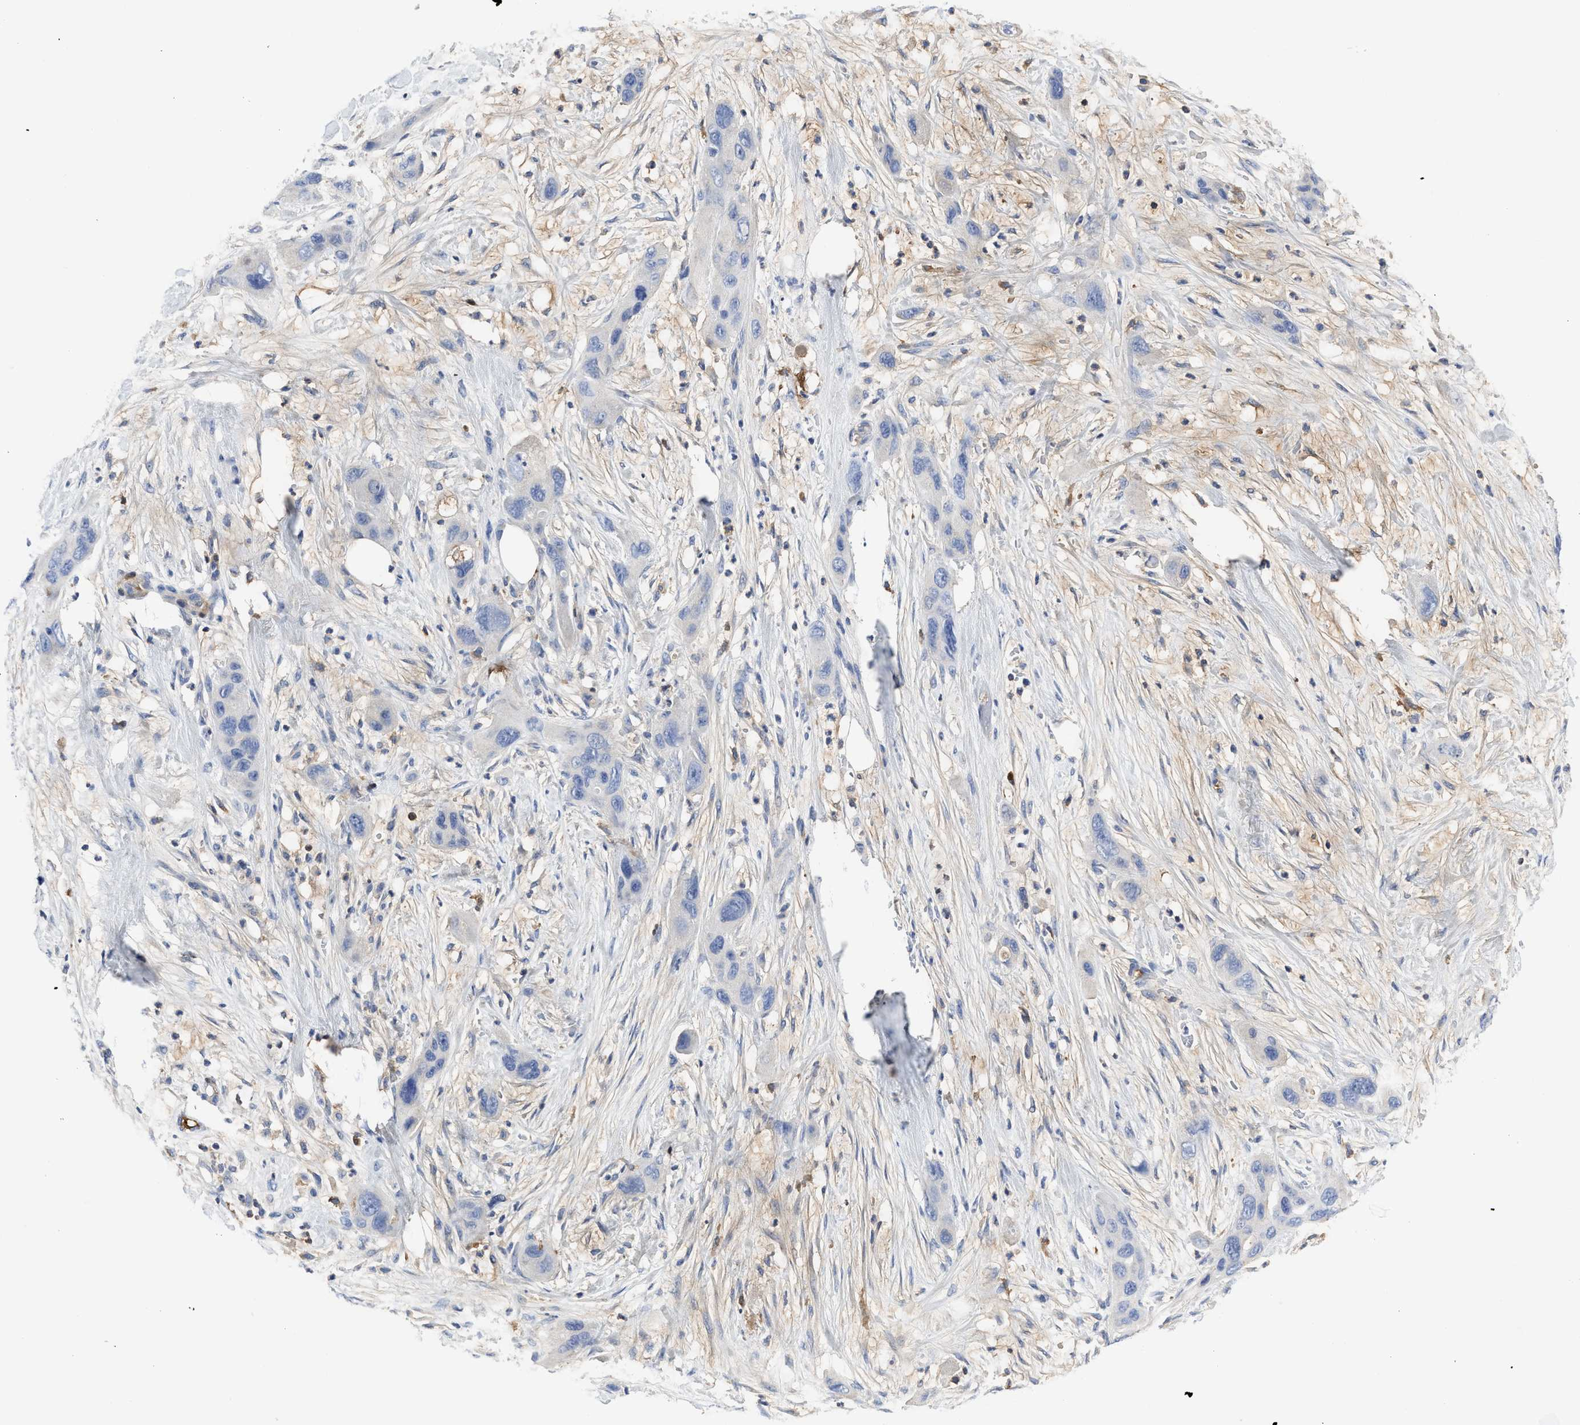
{"staining": {"intensity": "negative", "quantity": "none", "location": "none"}, "tissue": "pancreatic cancer", "cell_type": "Tumor cells", "image_type": "cancer", "snomed": [{"axis": "morphology", "description": "Adenocarcinoma, NOS"}, {"axis": "topography", "description": "Pancreas"}], "caption": "High power microscopy photomicrograph of an immunohistochemistry (IHC) micrograph of pancreatic cancer (adenocarcinoma), revealing no significant staining in tumor cells.", "gene": "C2", "patient": {"sex": "female", "age": 71}}